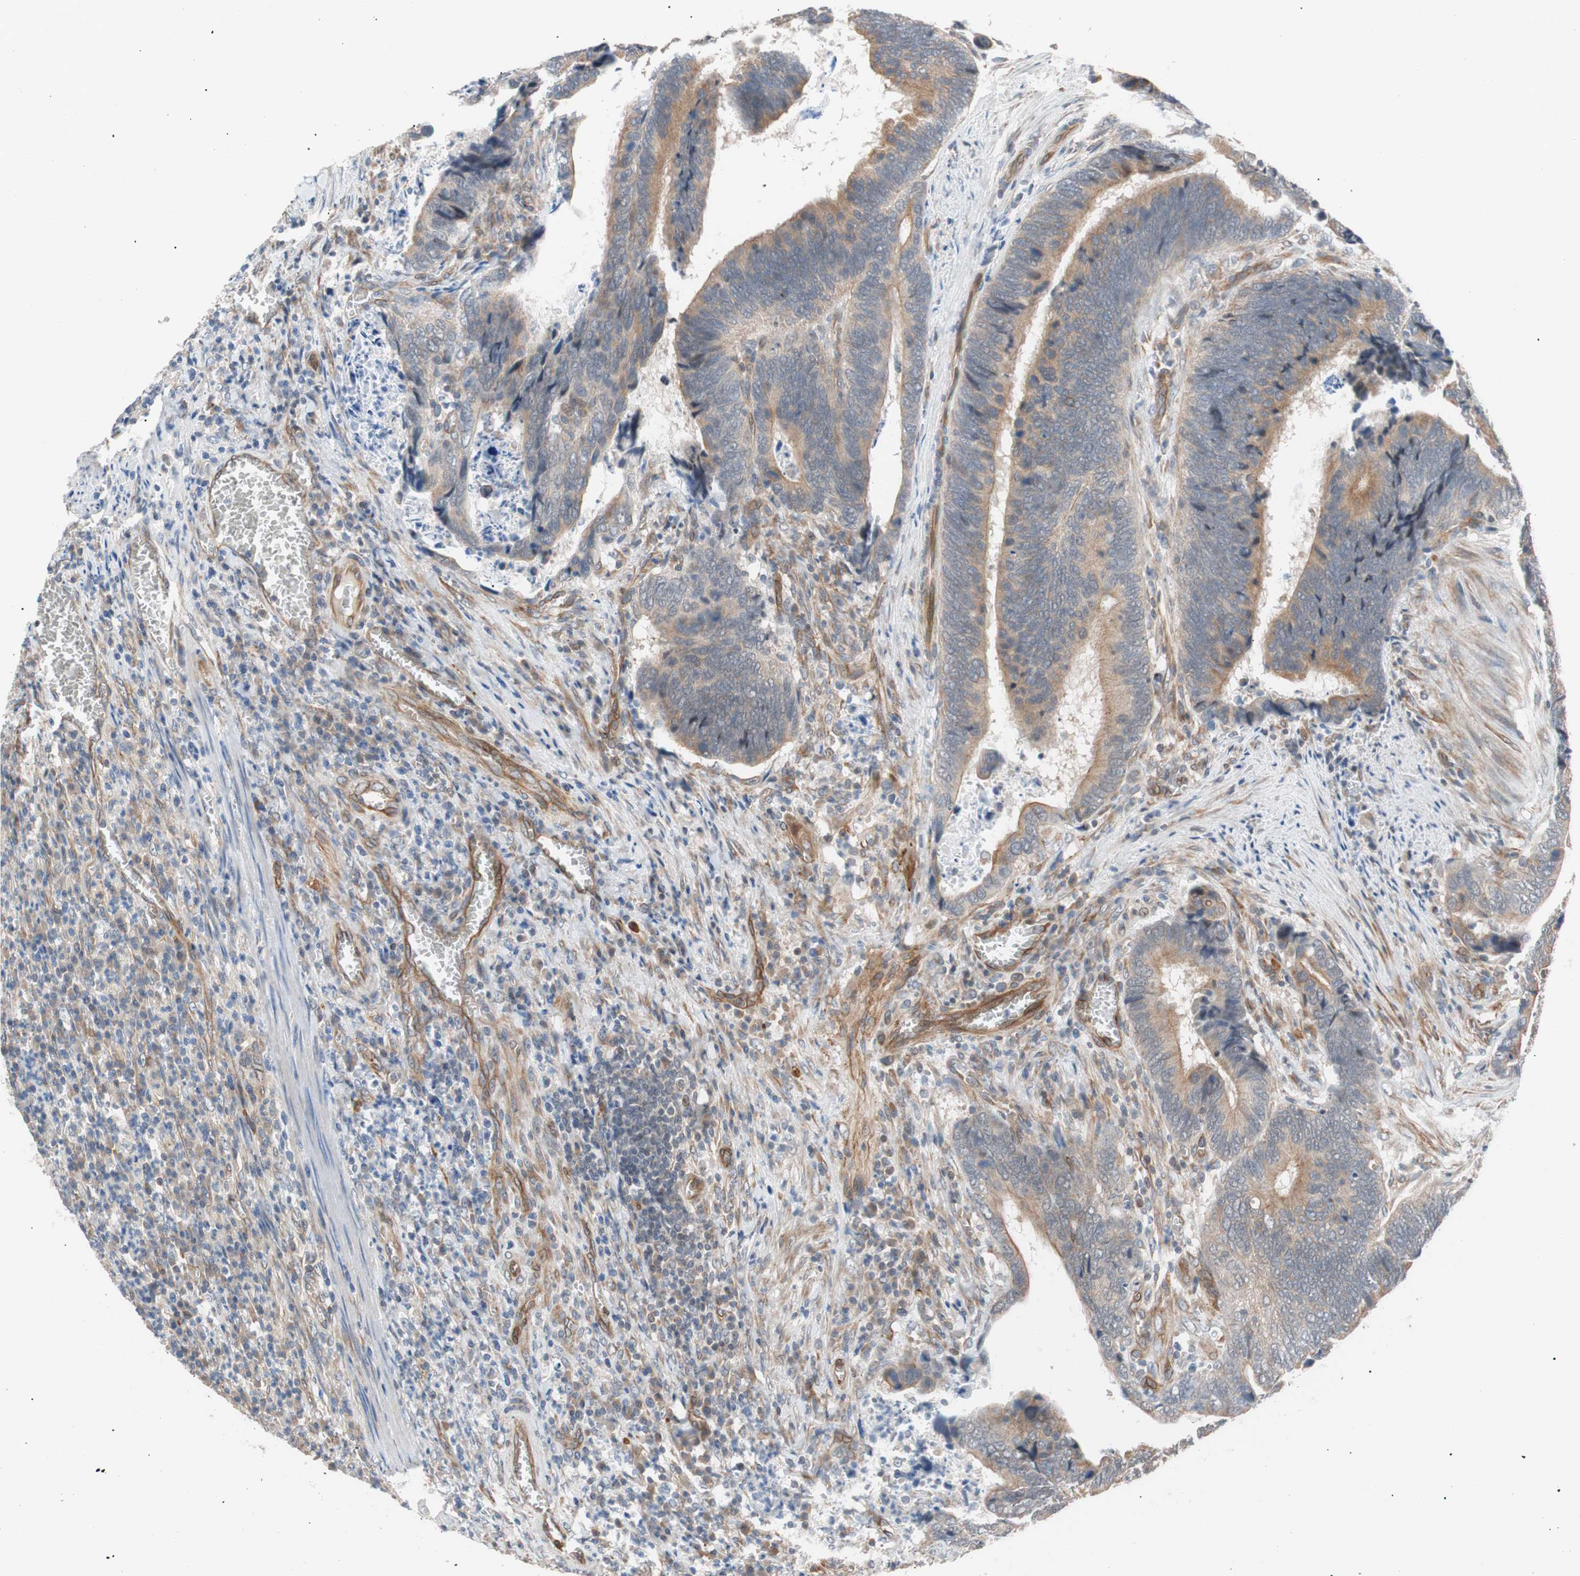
{"staining": {"intensity": "weak", "quantity": "25%-75%", "location": "cytoplasmic/membranous"}, "tissue": "colorectal cancer", "cell_type": "Tumor cells", "image_type": "cancer", "snomed": [{"axis": "morphology", "description": "Adenocarcinoma, NOS"}, {"axis": "topography", "description": "Colon"}], "caption": "Protein expression analysis of human colorectal cancer reveals weak cytoplasmic/membranous staining in approximately 25%-75% of tumor cells.", "gene": "SMG1", "patient": {"sex": "male", "age": 72}}